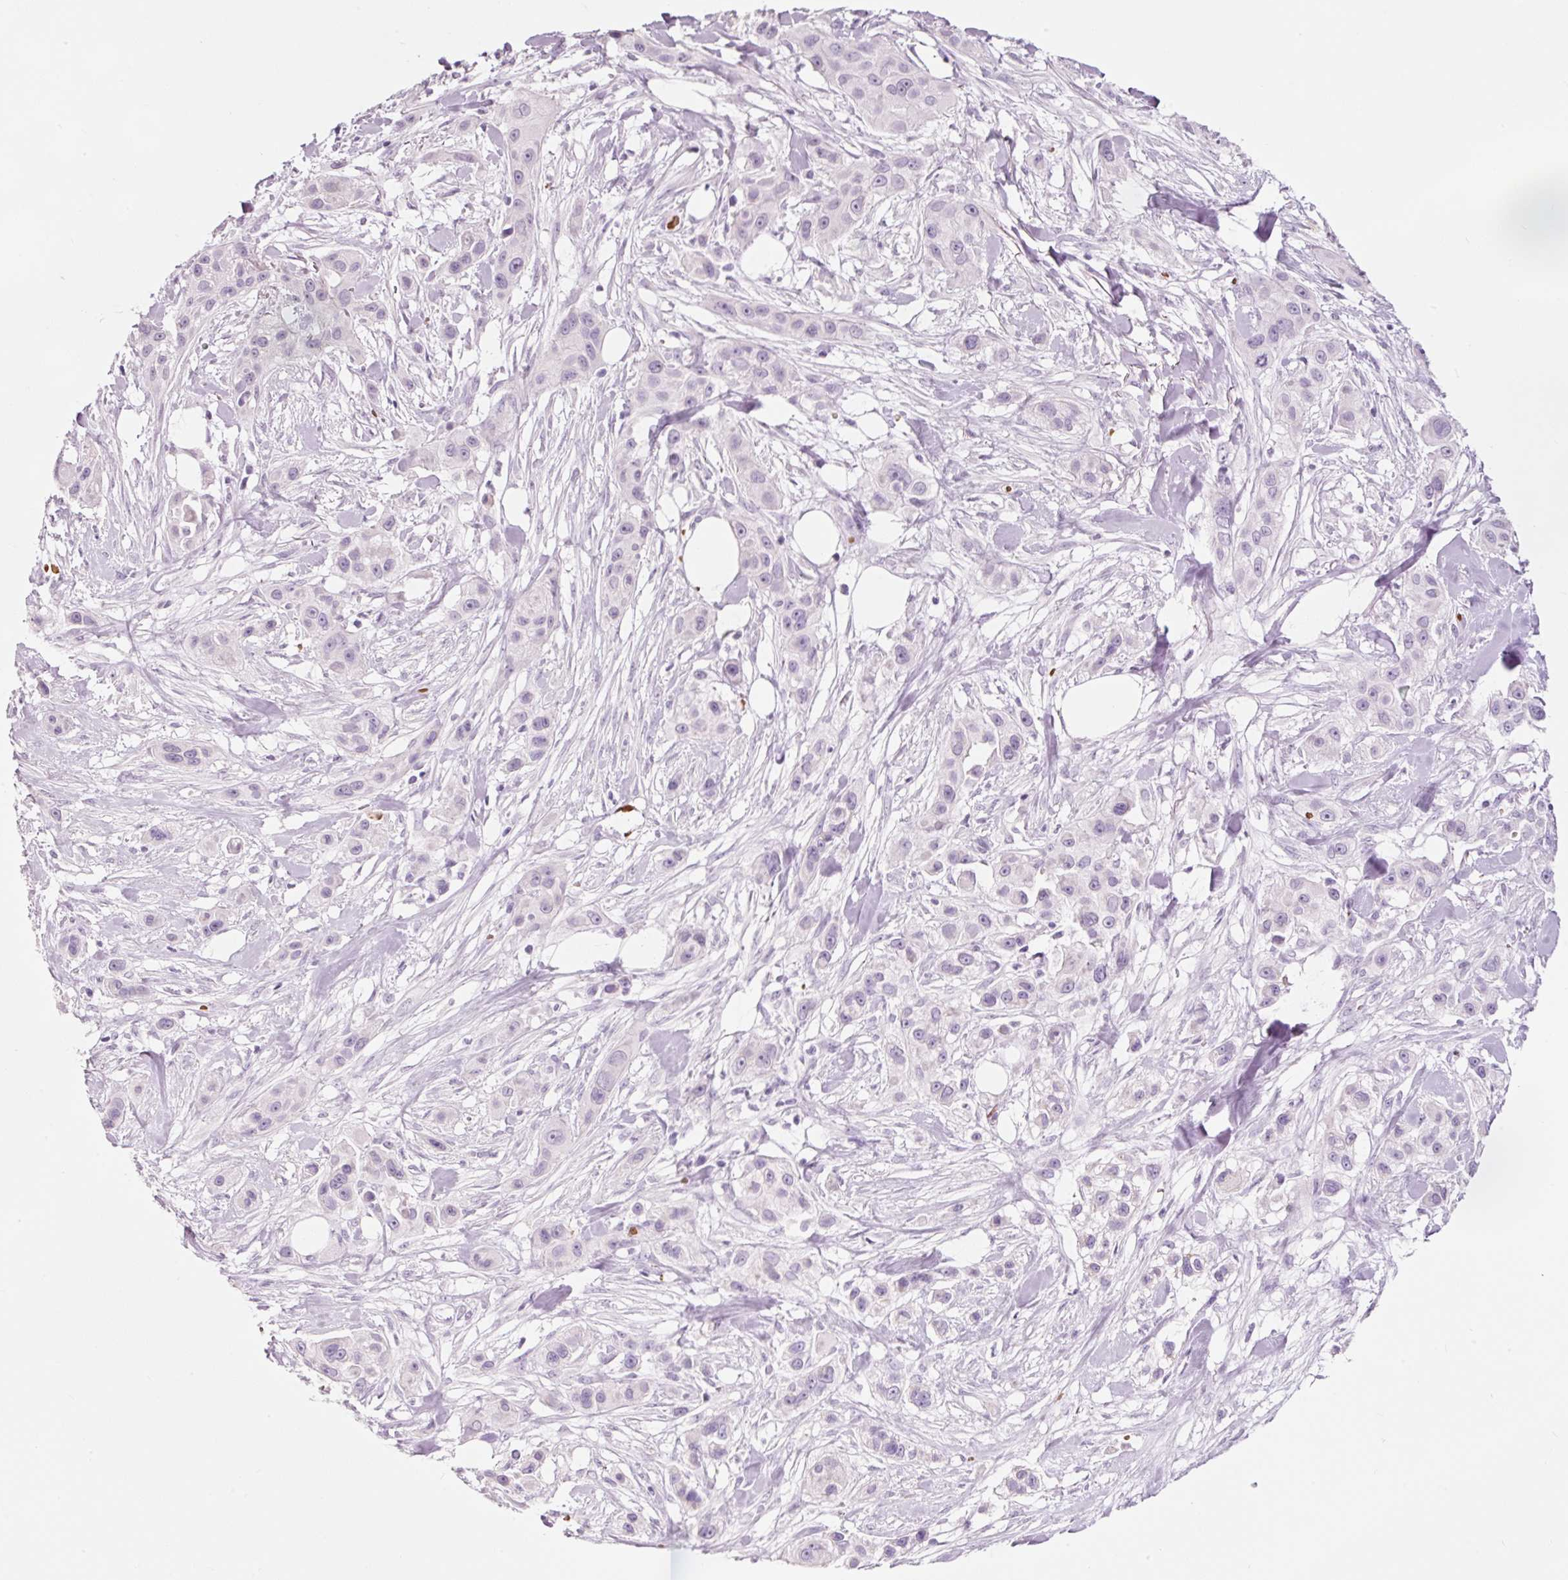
{"staining": {"intensity": "negative", "quantity": "none", "location": "none"}, "tissue": "skin cancer", "cell_type": "Tumor cells", "image_type": "cancer", "snomed": [{"axis": "morphology", "description": "Squamous cell carcinoma, NOS"}, {"axis": "topography", "description": "Skin"}], "caption": "Immunohistochemical staining of human skin cancer demonstrates no significant positivity in tumor cells.", "gene": "DHRS11", "patient": {"sex": "male", "age": 63}}